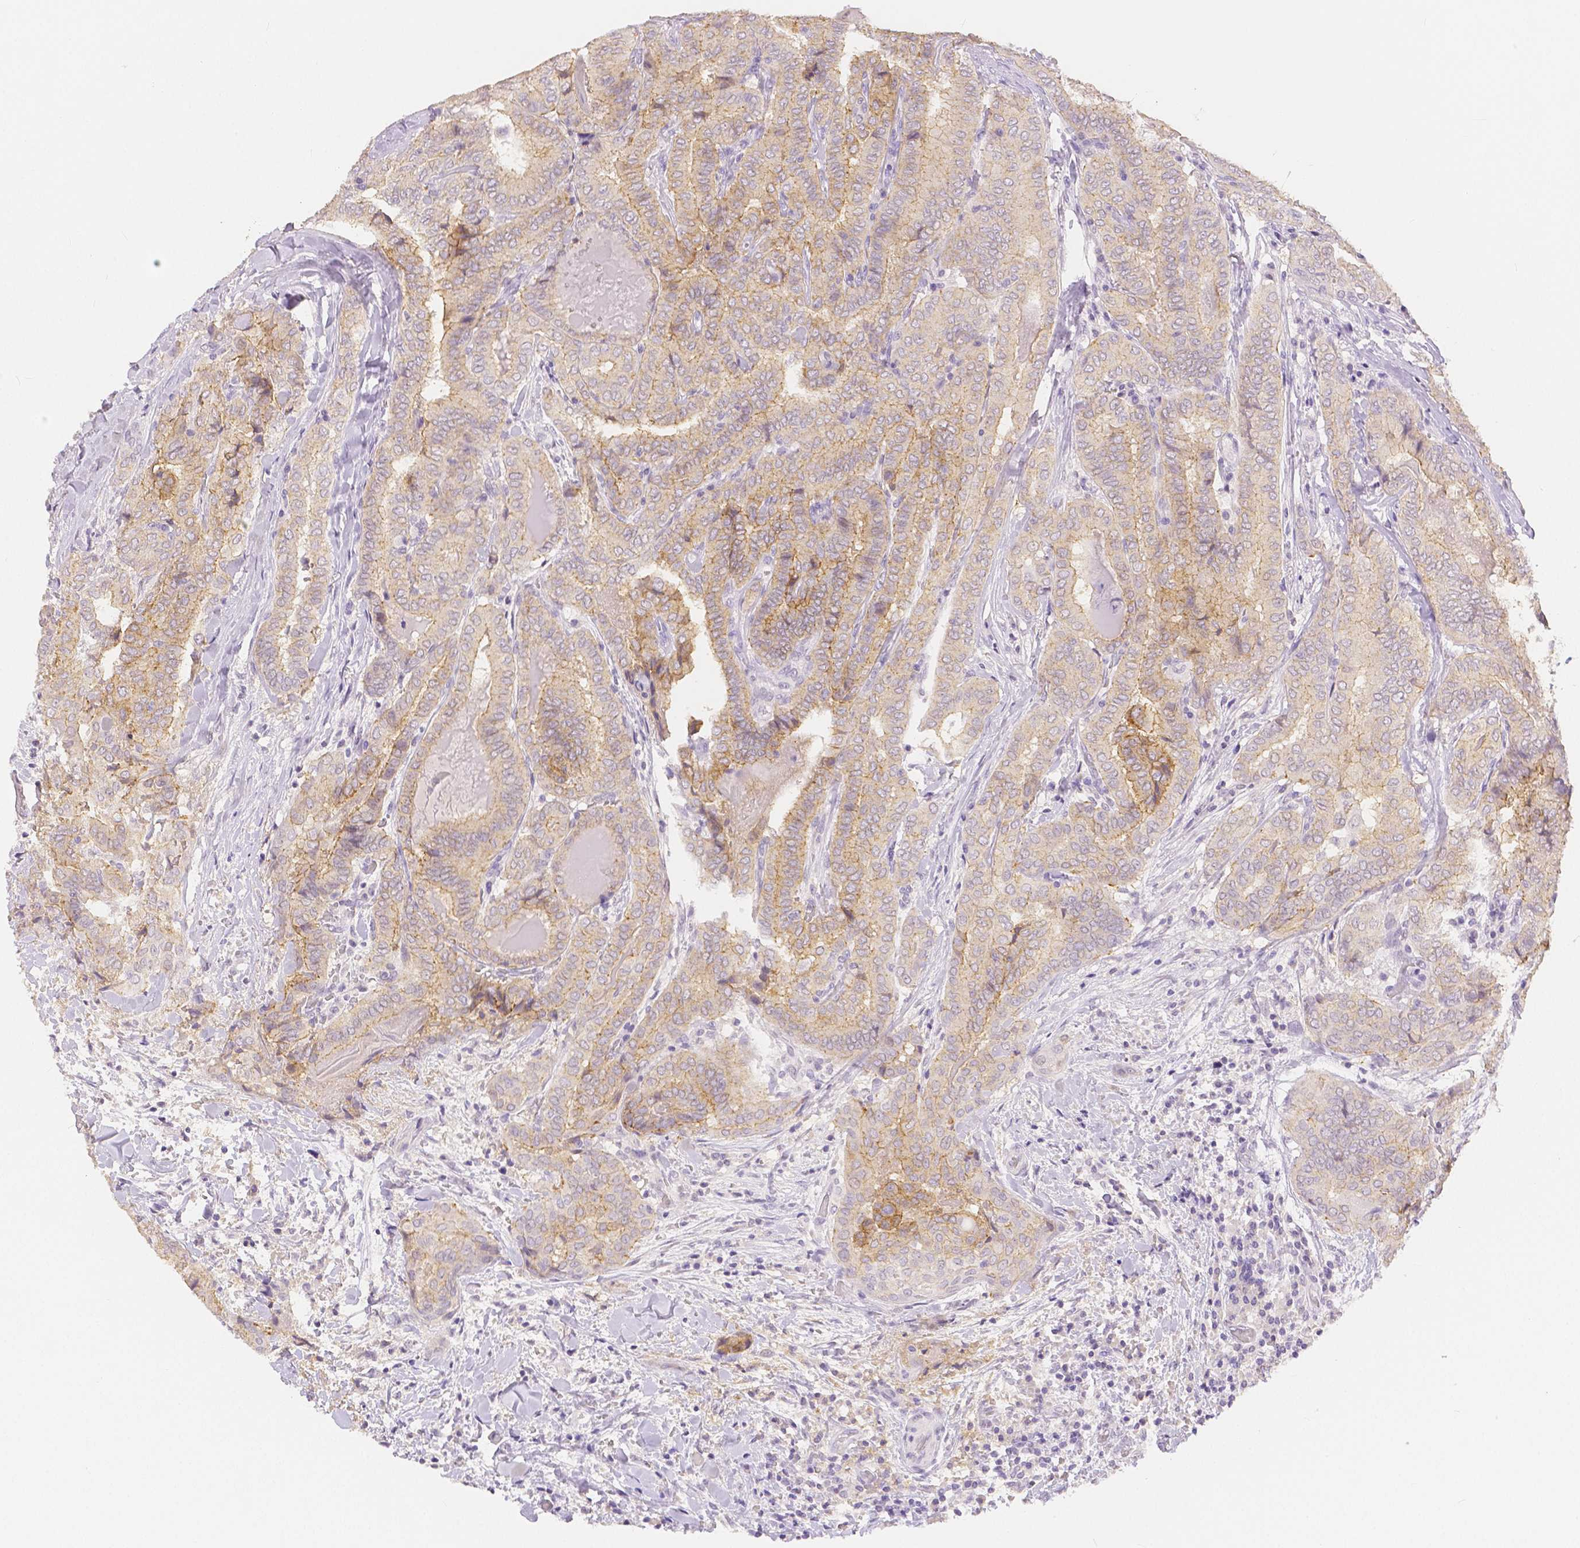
{"staining": {"intensity": "weak", "quantity": ">75%", "location": "cytoplasmic/membranous"}, "tissue": "thyroid cancer", "cell_type": "Tumor cells", "image_type": "cancer", "snomed": [{"axis": "morphology", "description": "Papillary adenocarcinoma, NOS"}, {"axis": "topography", "description": "Thyroid gland"}], "caption": "Immunohistochemistry of human thyroid cancer (papillary adenocarcinoma) shows low levels of weak cytoplasmic/membranous positivity in about >75% of tumor cells.", "gene": "OCLN", "patient": {"sex": "female", "age": 61}}